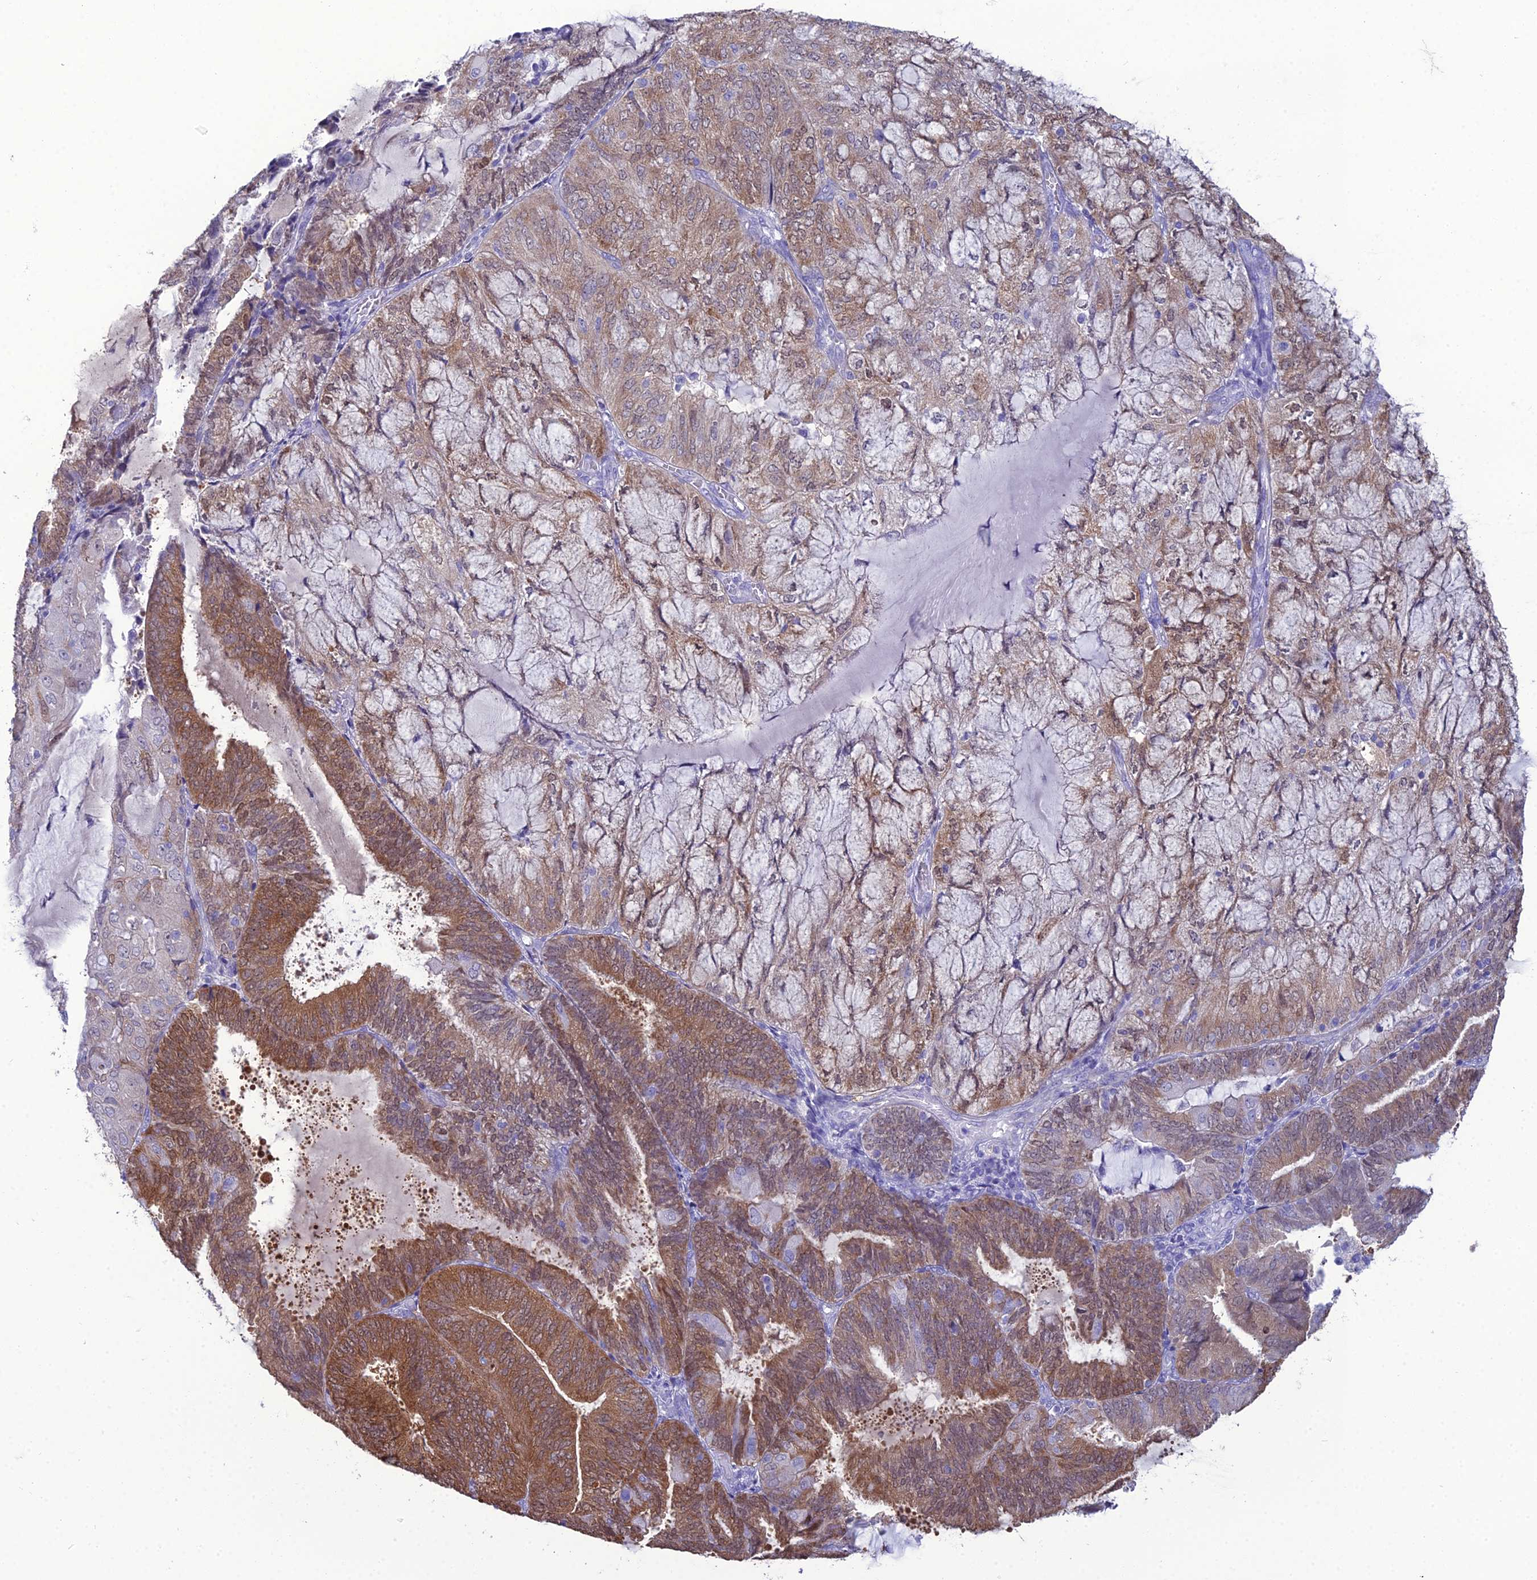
{"staining": {"intensity": "moderate", "quantity": "25%-75%", "location": "cytoplasmic/membranous"}, "tissue": "endometrial cancer", "cell_type": "Tumor cells", "image_type": "cancer", "snomed": [{"axis": "morphology", "description": "Adenocarcinoma, NOS"}, {"axis": "topography", "description": "Endometrium"}], "caption": "Brown immunohistochemical staining in endometrial cancer (adenocarcinoma) exhibits moderate cytoplasmic/membranous expression in approximately 25%-75% of tumor cells. Immunohistochemistry stains the protein in brown and the nuclei are stained blue.", "gene": "GNPNAT1", "patient": {"sex": "female", "age": 81}}